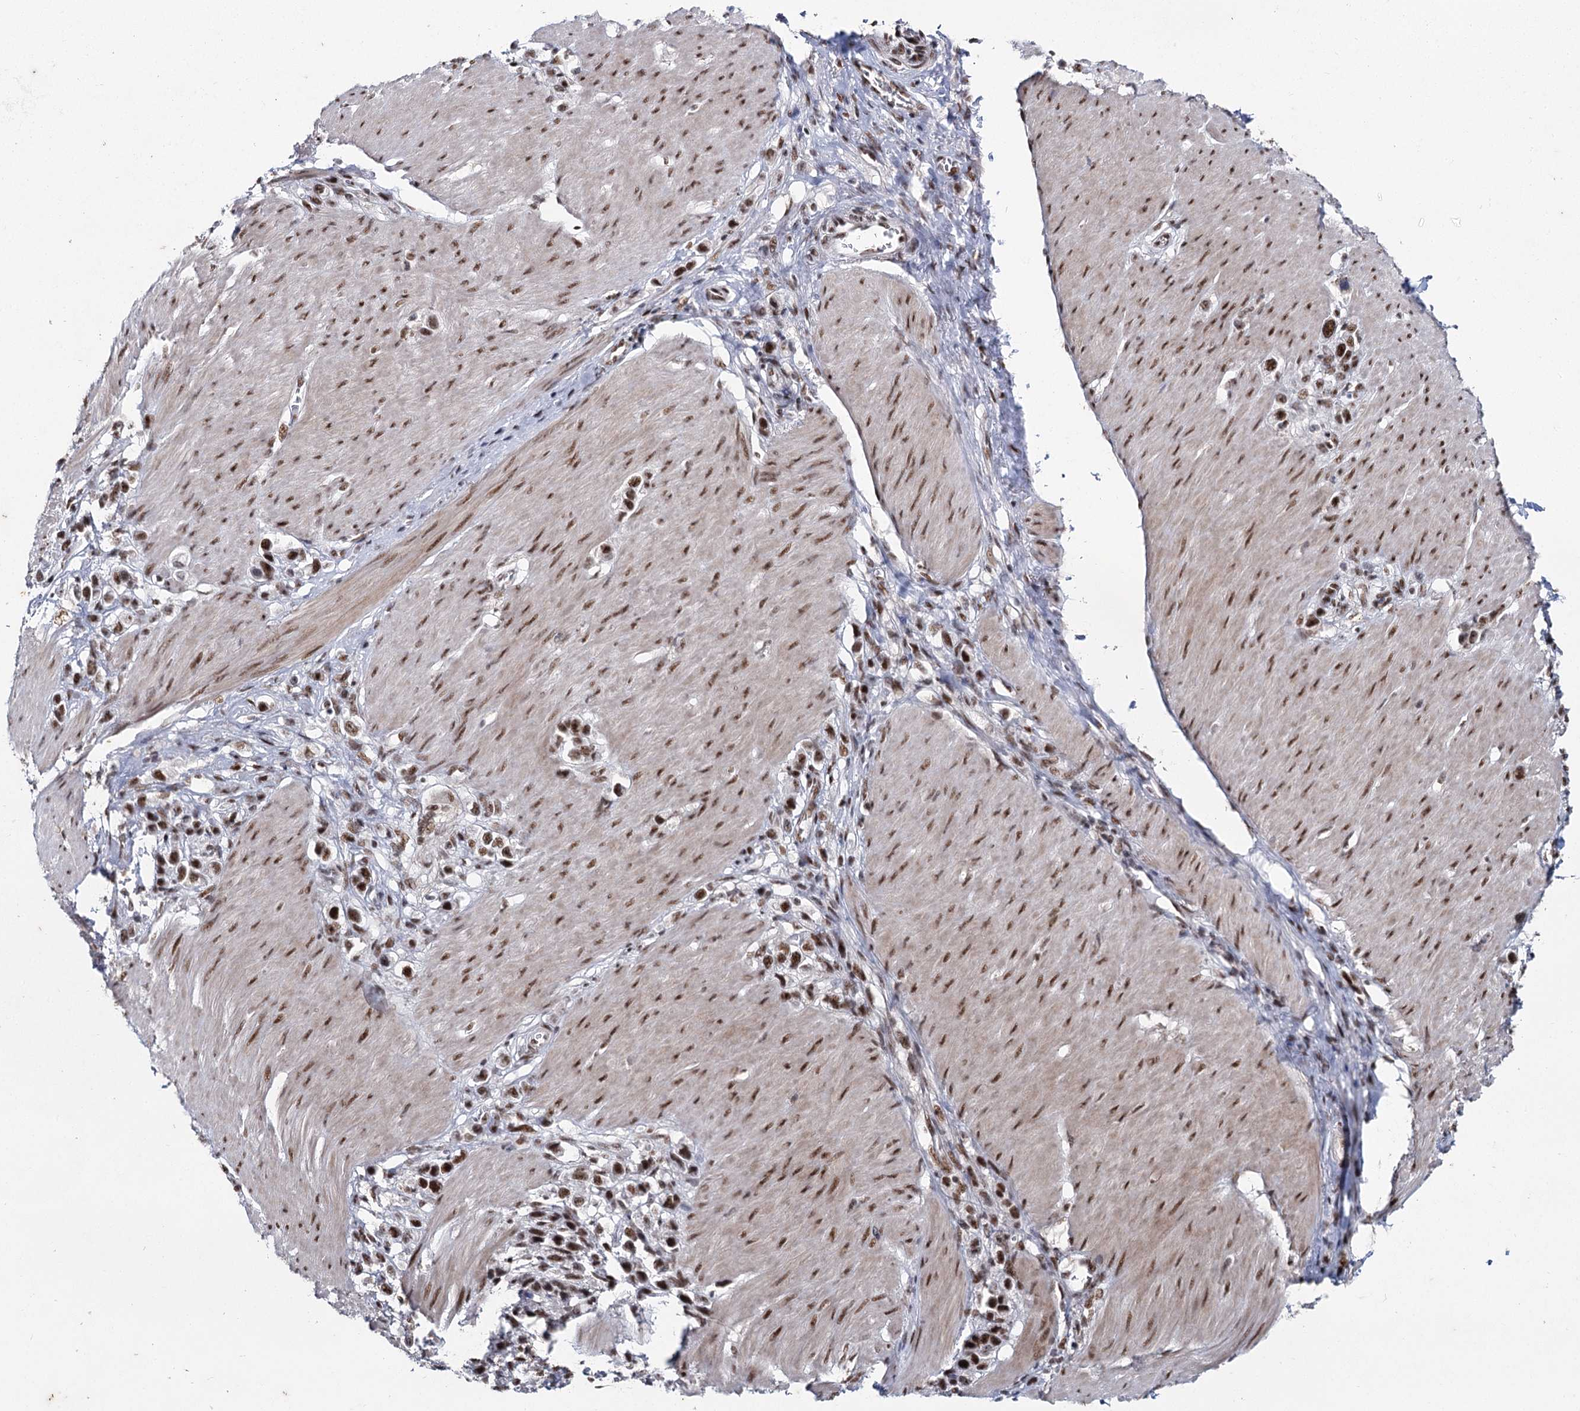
{"staining": {"intensity": "strong", "quantity": ">75%", "location": "nuclear"}, "tissue": "stomach cancer", "cell_type": "Tumor cells", "image_type": "cancer", "snomed": [{"axis": "morphology", "description": "Normal tissue, NOS"}, {"axis": "morphology", "description": "Adenocarcinoma, NOS"}, {"axis": "topography", "description": "Stomach, upper"}, {"axis": "topography", "description": "Stomach"}], "caption": "IHC staining of stomach cancer (adenocarcinoma), which shows high levels of strong nuclear positivity in approximately >75% of tumor cells indicating strong nuclear protein expression. The staining was performed using DAB (brown) for protein detection and nuclei were counterstained in hematoxylin (blue).", "gene": "SCAF8", "patient": {"sex": "female", "age": 65}}